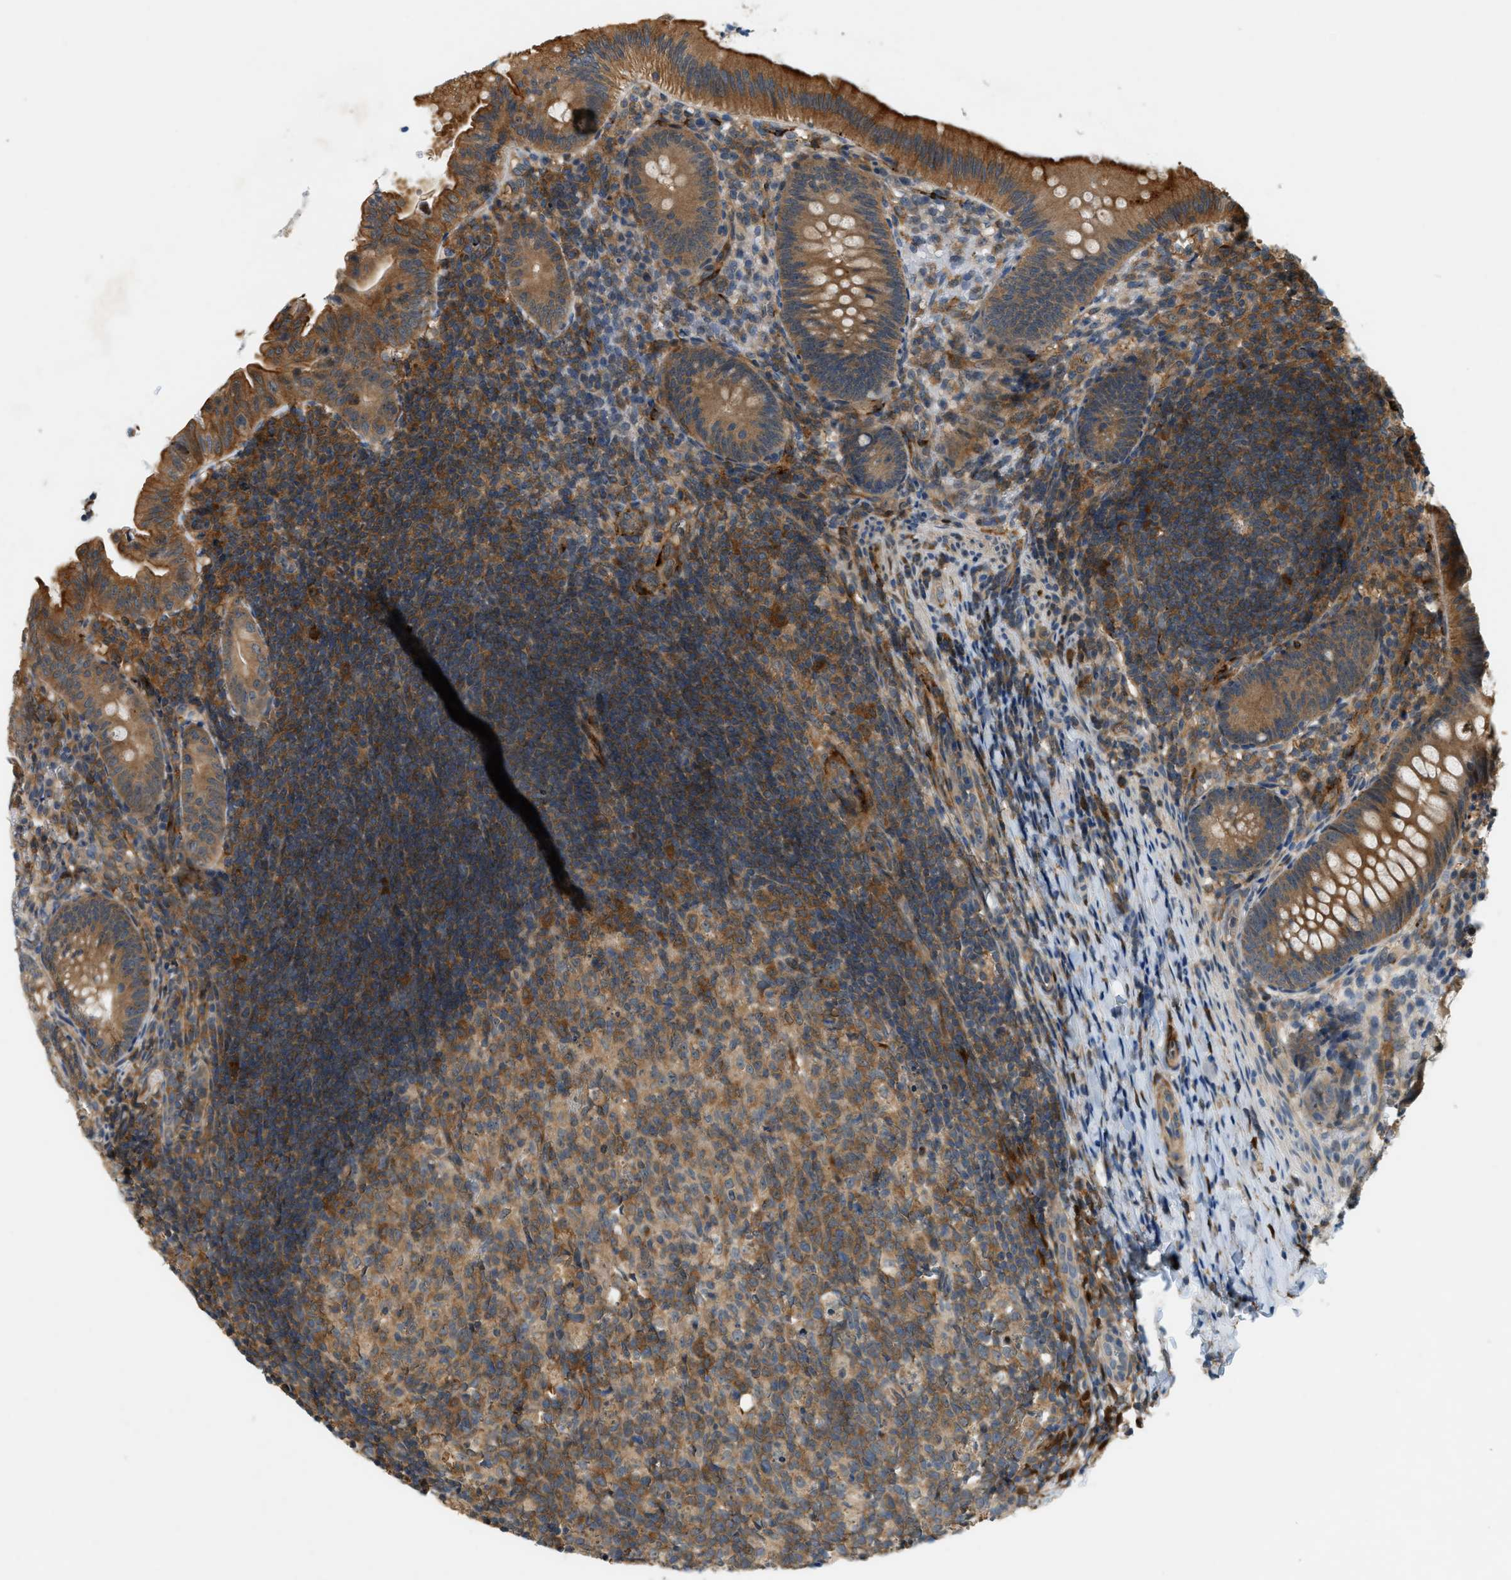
{"staining": {"intensity": "strong", "quantity": ">75%", "location": "cytoplasmic/membranous"}, "tissue": "appendix", "cell_type": "Glandular cells", "image_type": "normal", "snomed": [{"axis": "morphology", "description": "Normal tissue, NOS"}, {"axis": "topography", "description": "Appendix"}], "caption": "Appendix stained with a brown dye displays strong cytoplasmic/membranous positive positivity in approximately >75% of glandular cells.", "gene": "PDCL3", "patient": {"sex": "male", "age": 1}}